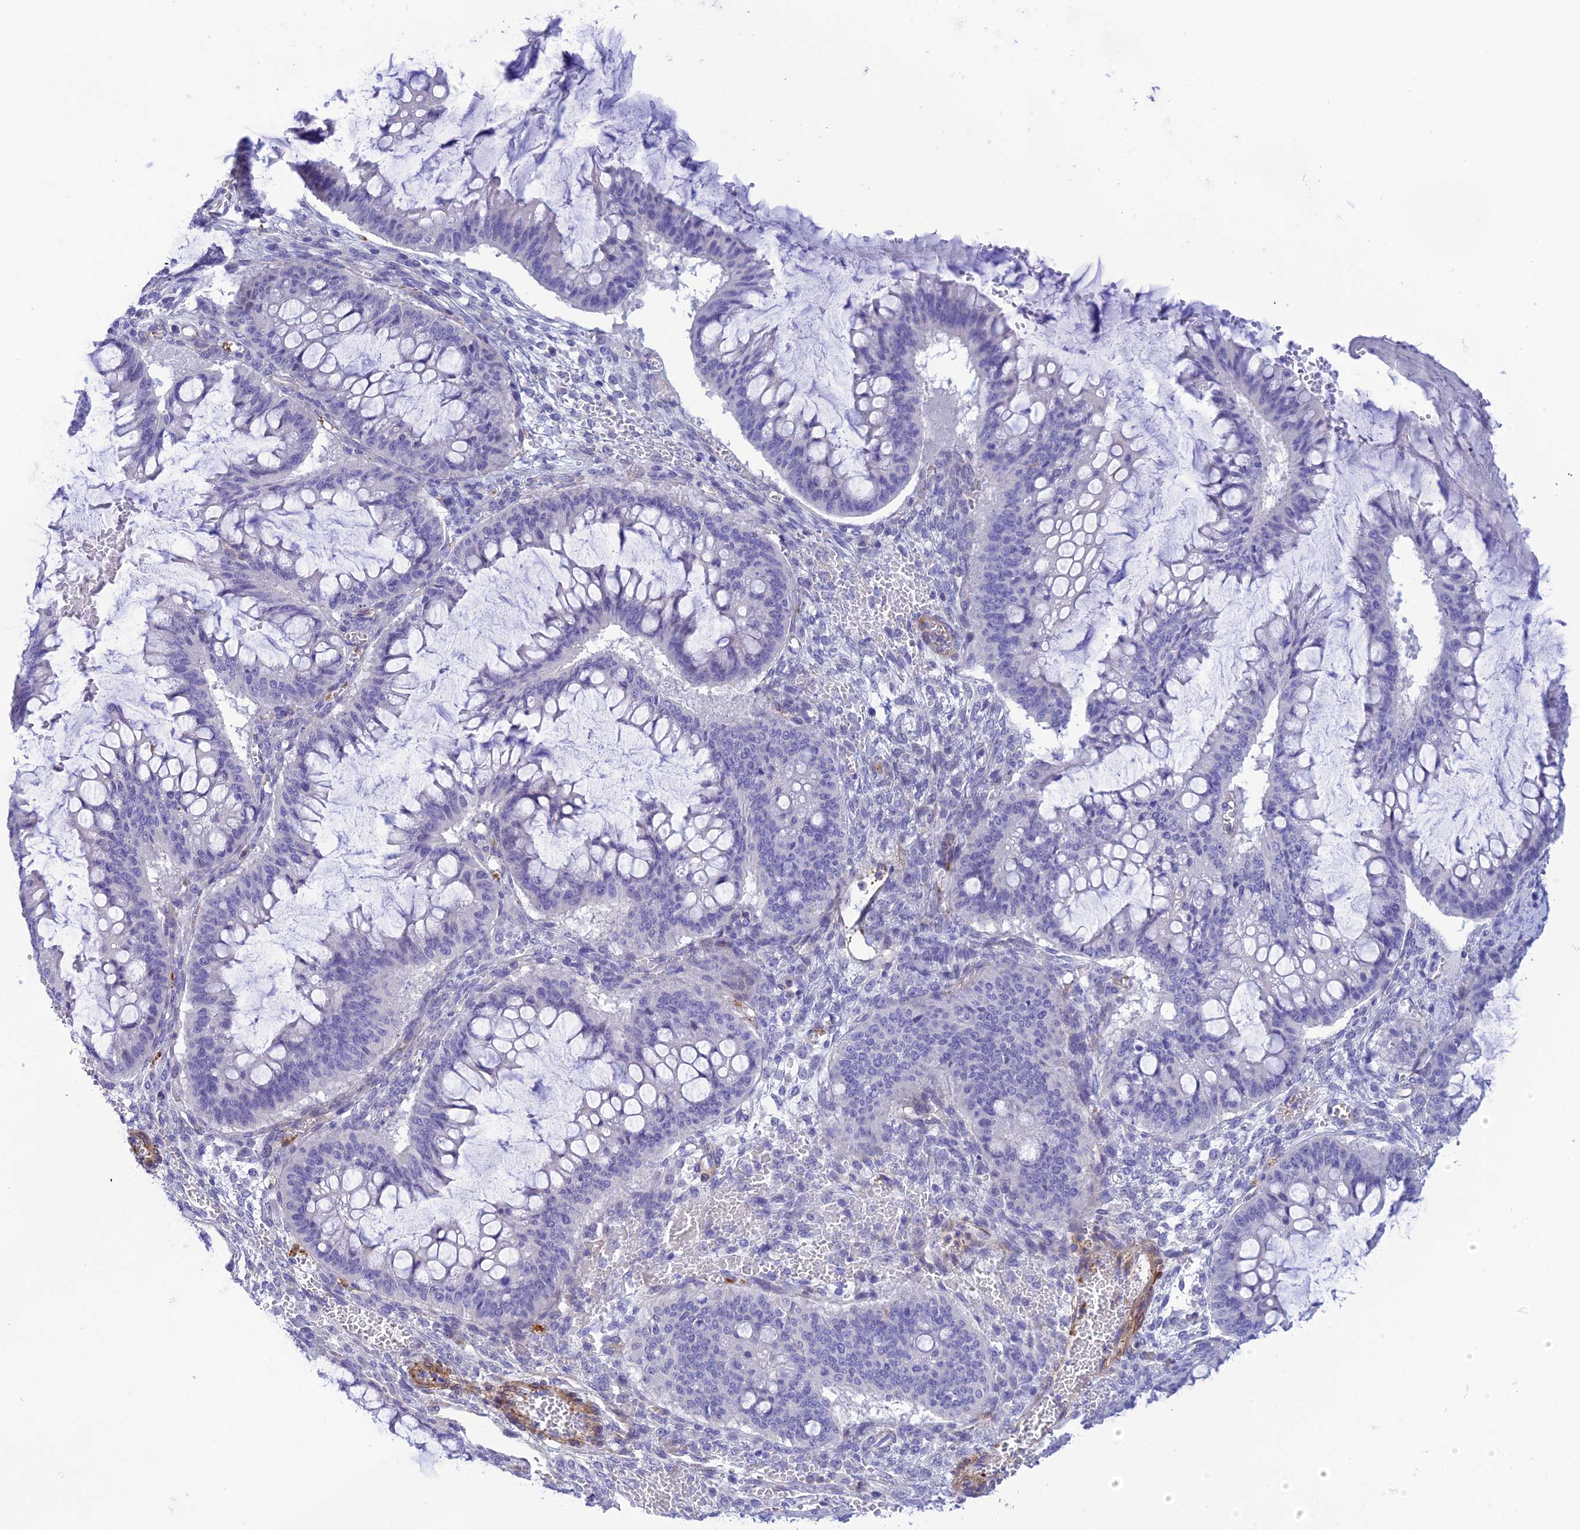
{"staining": {"intensity": "negative", "quantity": "none", "location": "none"}, "tissue": "ovarian cancer", "cell_type": "Tumor cells", "image_type": "cancer", "snomed": [{"axis": "morphology", "description": "Cystadenocarcinoma, mucinous, NOS"}, {"axis": "topography", "description": "Ovary"}], "caption": "Micrograph shows no protein staining in tumor cells of ovarian mucinous cystadenocarcinoma tissue. (DAB (3,3'-diaminobenzidine) immunohistochemistry (IHC) with hematoxylin counter stain).", "gene": "ZDHHC16", "patient": {"sex": "female", "age": 73}}